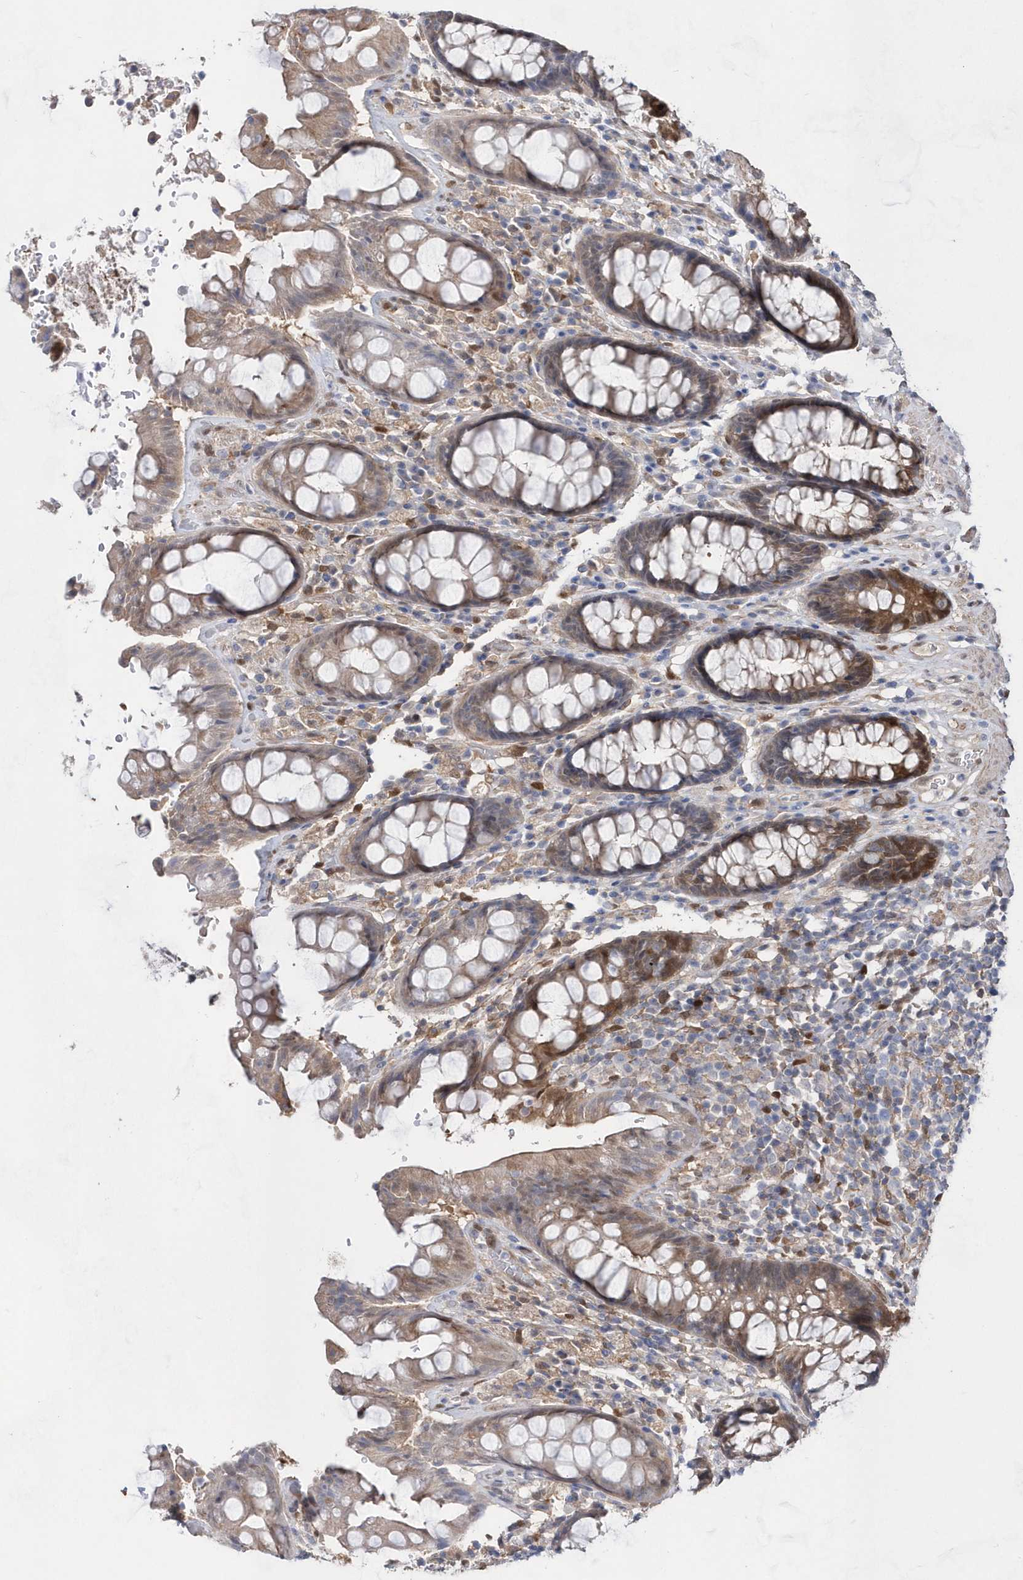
{"staining": {"intensity": "moderate", "quantity": ">75%", "location": "cytoplasmic/membranous,nuclear"}, "tissue": "rectum", "cell_type": "Glandular cells", "image_type": "normal", "snomed": [{"axis": "morphology", "description": "Normal tissue, NOS"}, {"axis": "topography", "description": "Rectum"}], "caption": "The photomicrograph demonstrates staining of normal rectum, revealing moderate cytoplasmic/membranous,nuclear protein expression (brown color) within glandular cells. The staining is performed using DAB (3,3'-diaminobenzidine) brown chromogen to label protein expression. The nuclei are counter-stained blue using hematoxylin.", "gene": "BDH2", "patient": {"sex": "male", "age": 64}}